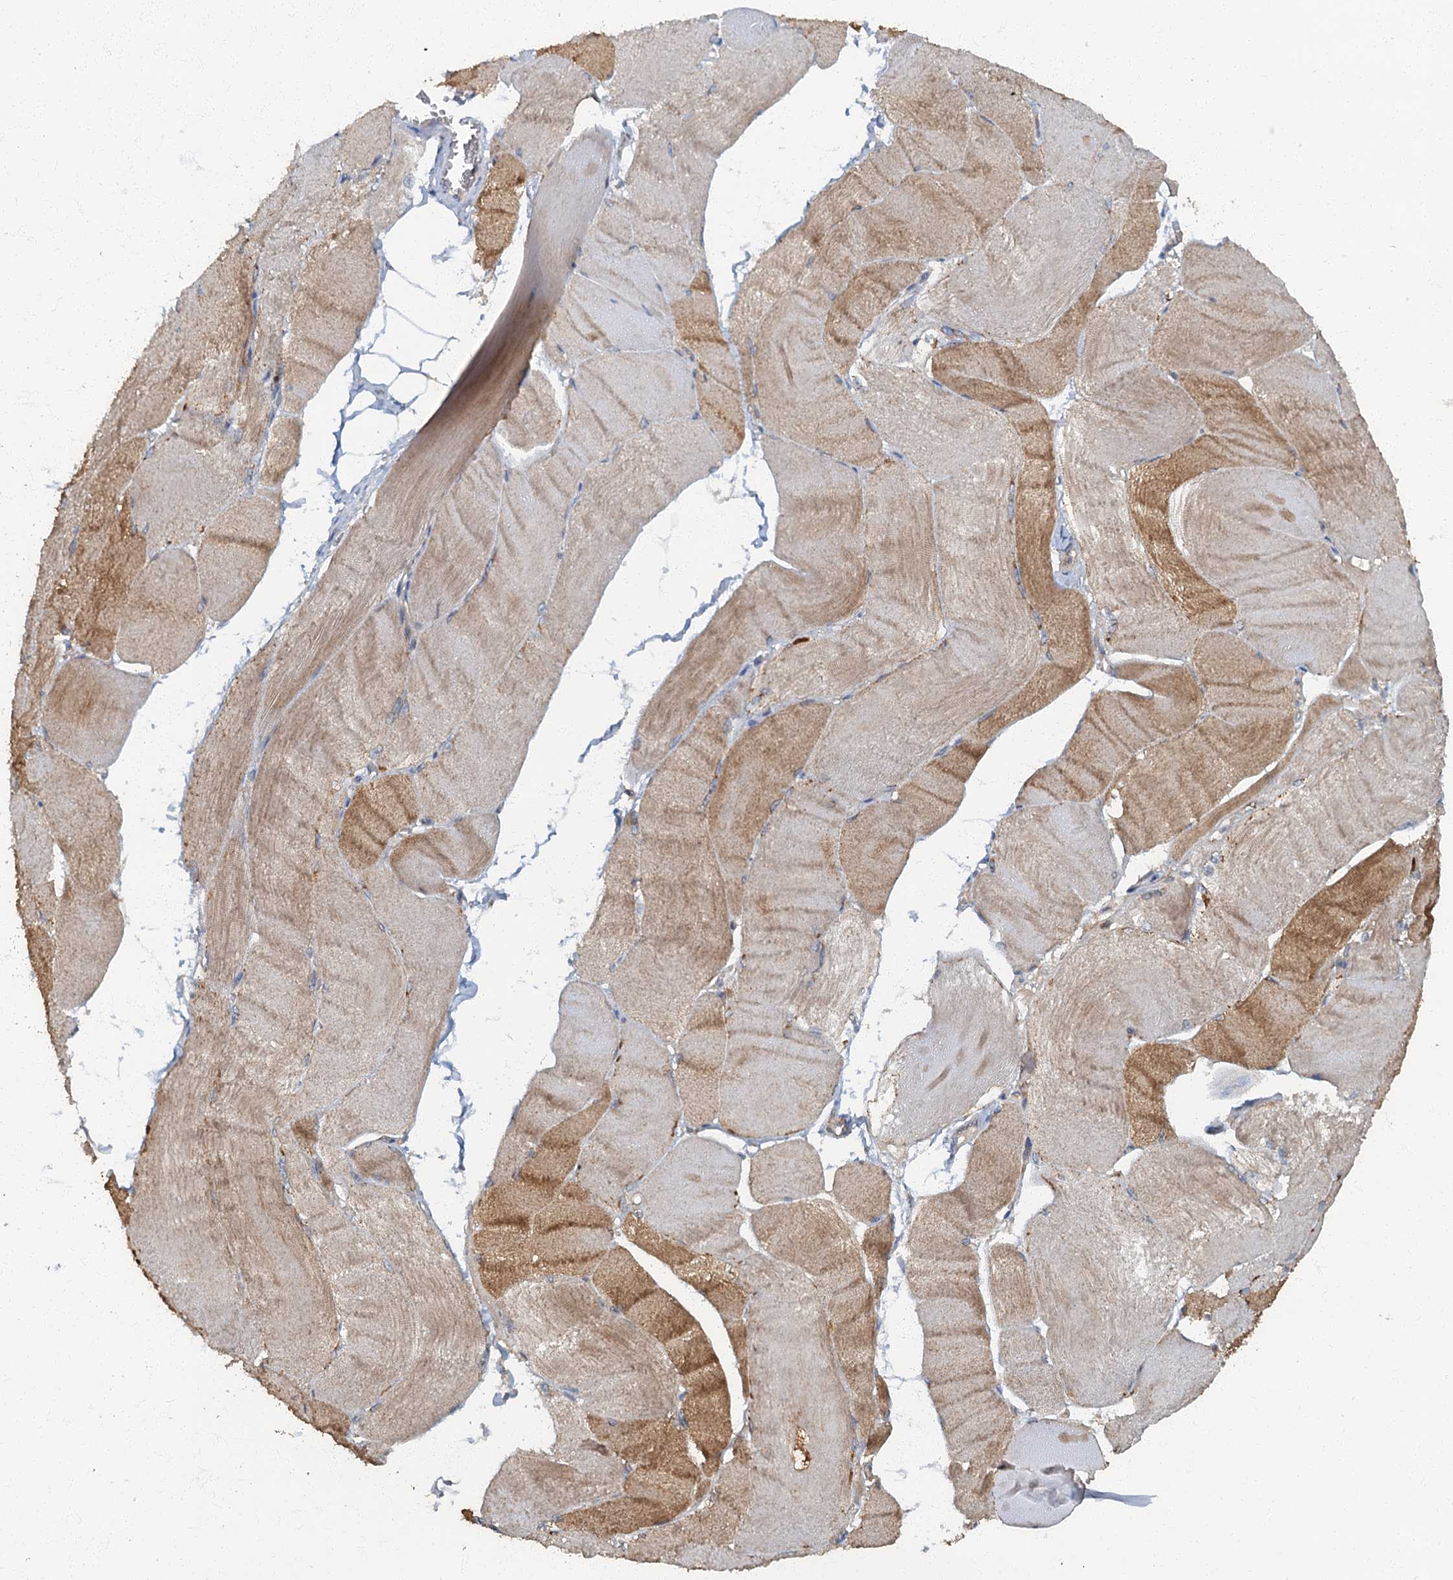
{"staining": {"intensity": "moderate", "quantity": "25%-75%", "location": "cytoplasmic/membranous"}, "tissue": "skeletal muscle", "cell_type": "Myocytes", "image_type": "normal", "snomed": [{"axis": "morphology", "description": "Normal tissue, NOS"}, {"axis": "morphology", "description": "Basal cell carcinoma"}, {"axis": "topography", "description": "Skeletal muscle"}], "caption": "Benign skeletal muscle exhibits moderate cytoplasmic/membranous positivity in approximately 25%-75% of myocytes, visualized by immunohistochemistry. (DAB (3,3'-diaminobenzidine) = brown stain, brightfield microscopy at high magnification).", "gene": "ARL11", "patient": {"sex": "female", "age": 64}}